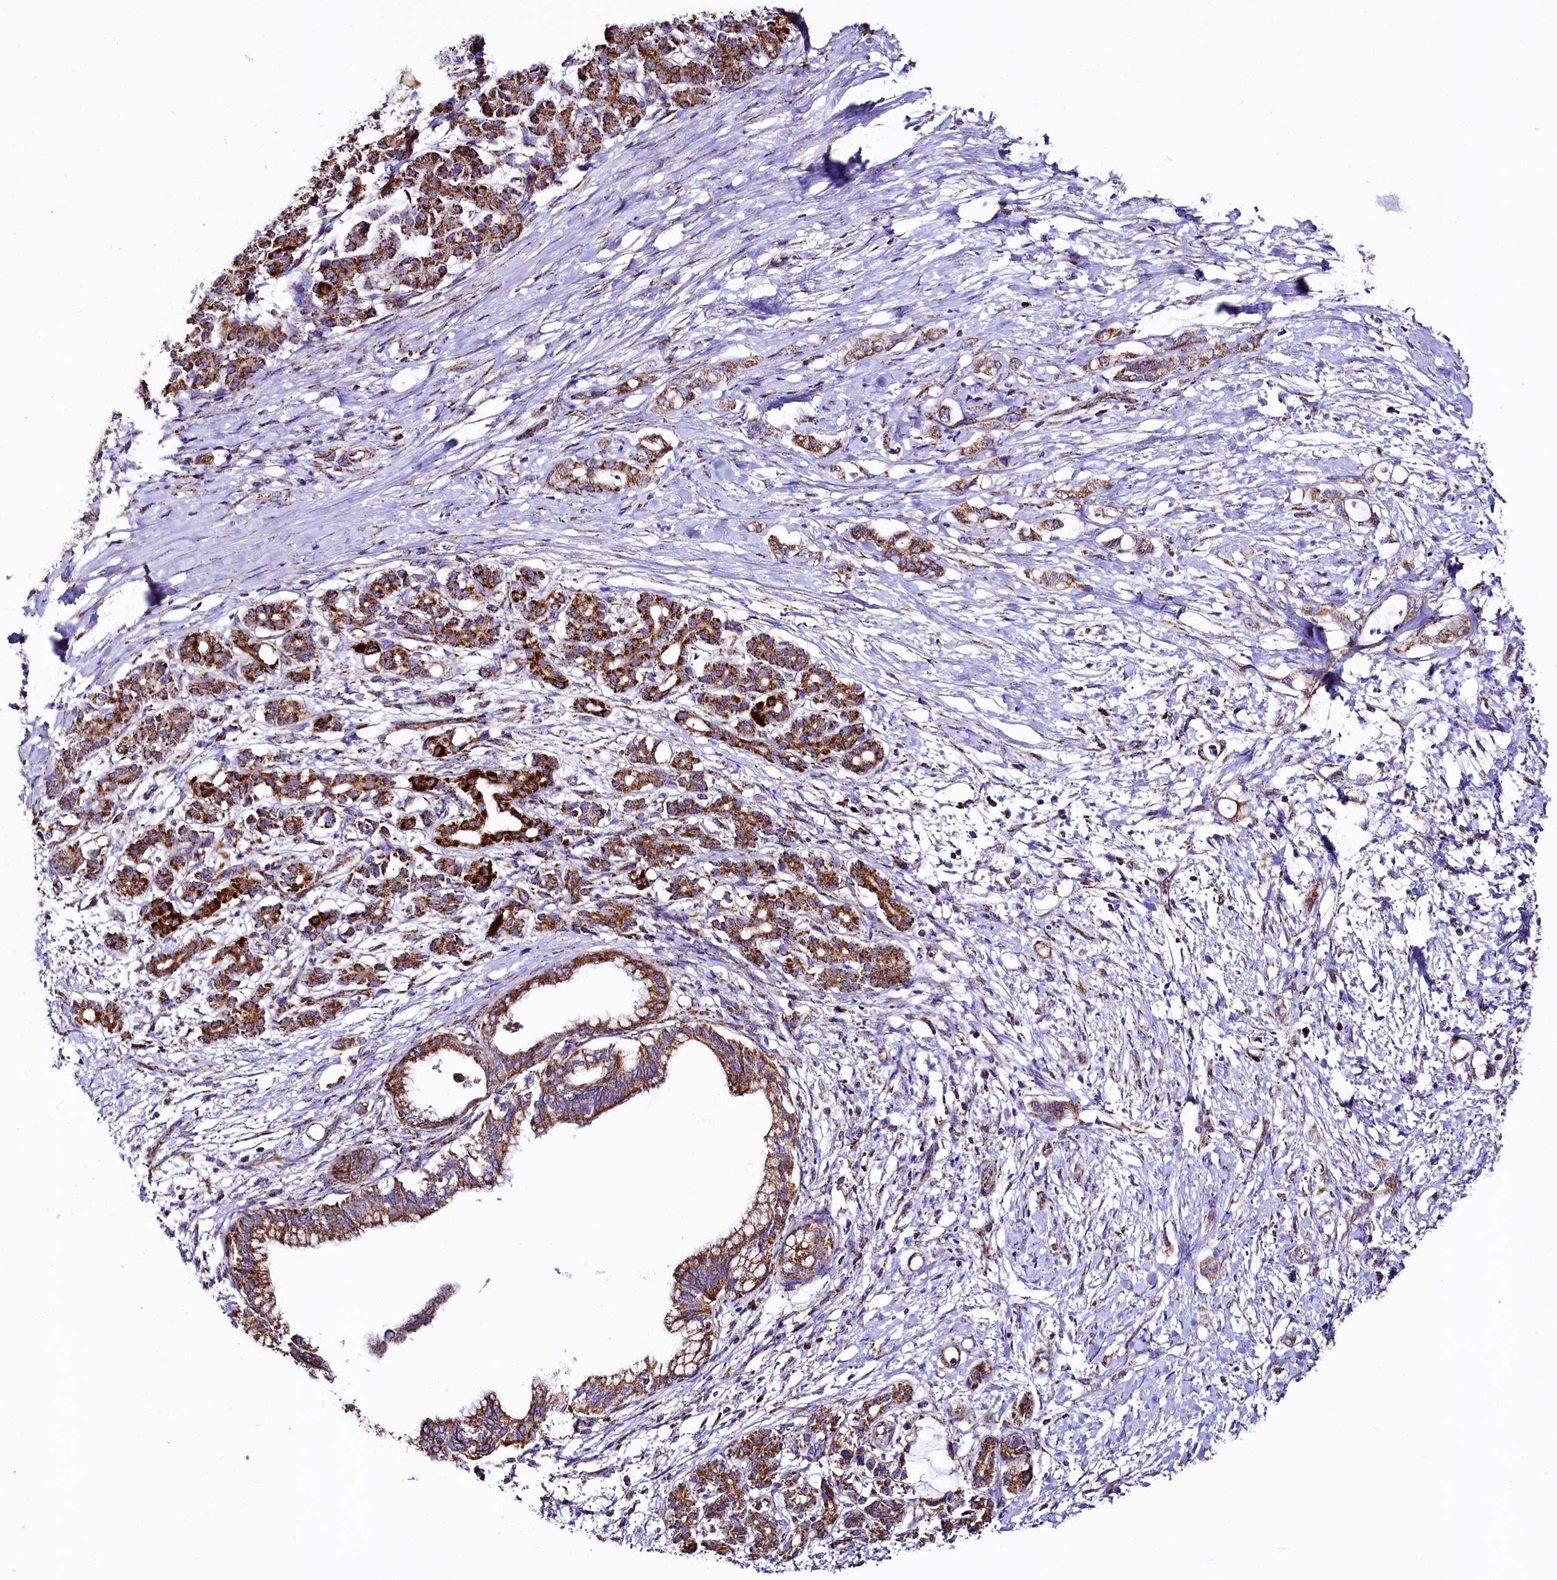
{"staining": {"intensity": "strong", "quantity": ">75%", "location": "cytoplasmic/membranous"}, "tissue": "pancreatic cancer", "cell_type": "Tumor cells", "image_type": "cancer", "snomed": [{"axis": "morphology", "description": "Adenocarcinoma, NOS"}, {"axis": "topography", "description": "Pancreas"}], "caption": "The micrograph demonstrates immunohistochemical staining of pancreatic cancer. There is strong cytoplasmic/membranous expression is present in approximately >75% of tumor cells. The protein is stained brown, and the nuclei are stained in blue (DAB IHC with brightfield microscopy, high magnification).", "gene": "APLP2", "patient": {"sex": "female", "age": 55}}